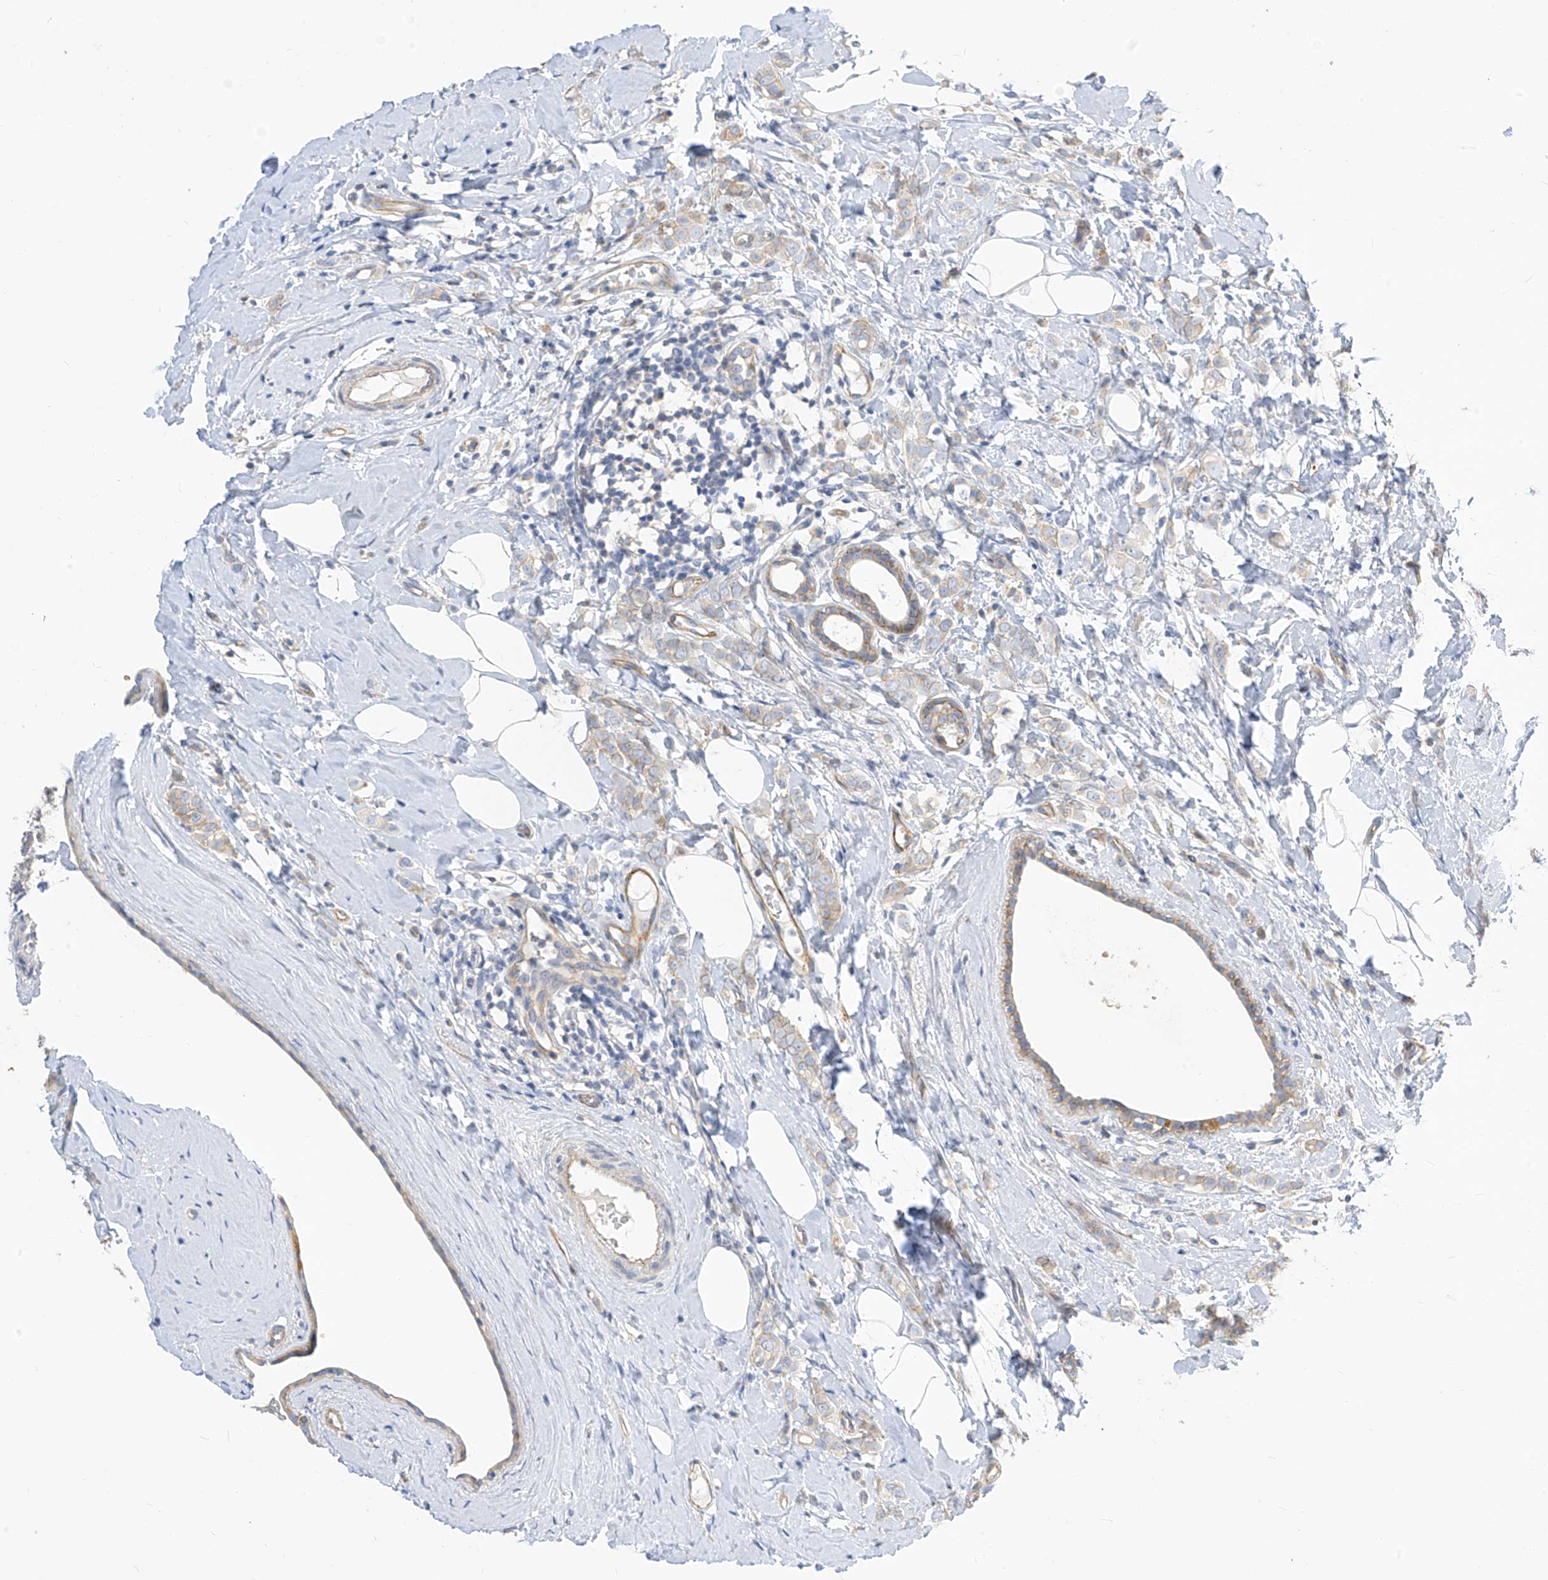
{"staining": {"intensity": "weak", "quantity": "<25%", "location": "cytoplasmic/membranous"}, "tissue": "breast cancer", "cell_type": "Tumor cells", "image_type": "cancer", "snomed": [{"axis": "morphology", "description": "Lobular carcinoma"}, {"axis": "topography", "description": "Breast"}], "caption": "The image shows no staining of tumor cells in breast cancer (lobular carcinoma).", "gene": "SCGB2A1", "patient": {"sex": "female", "age": 47}}